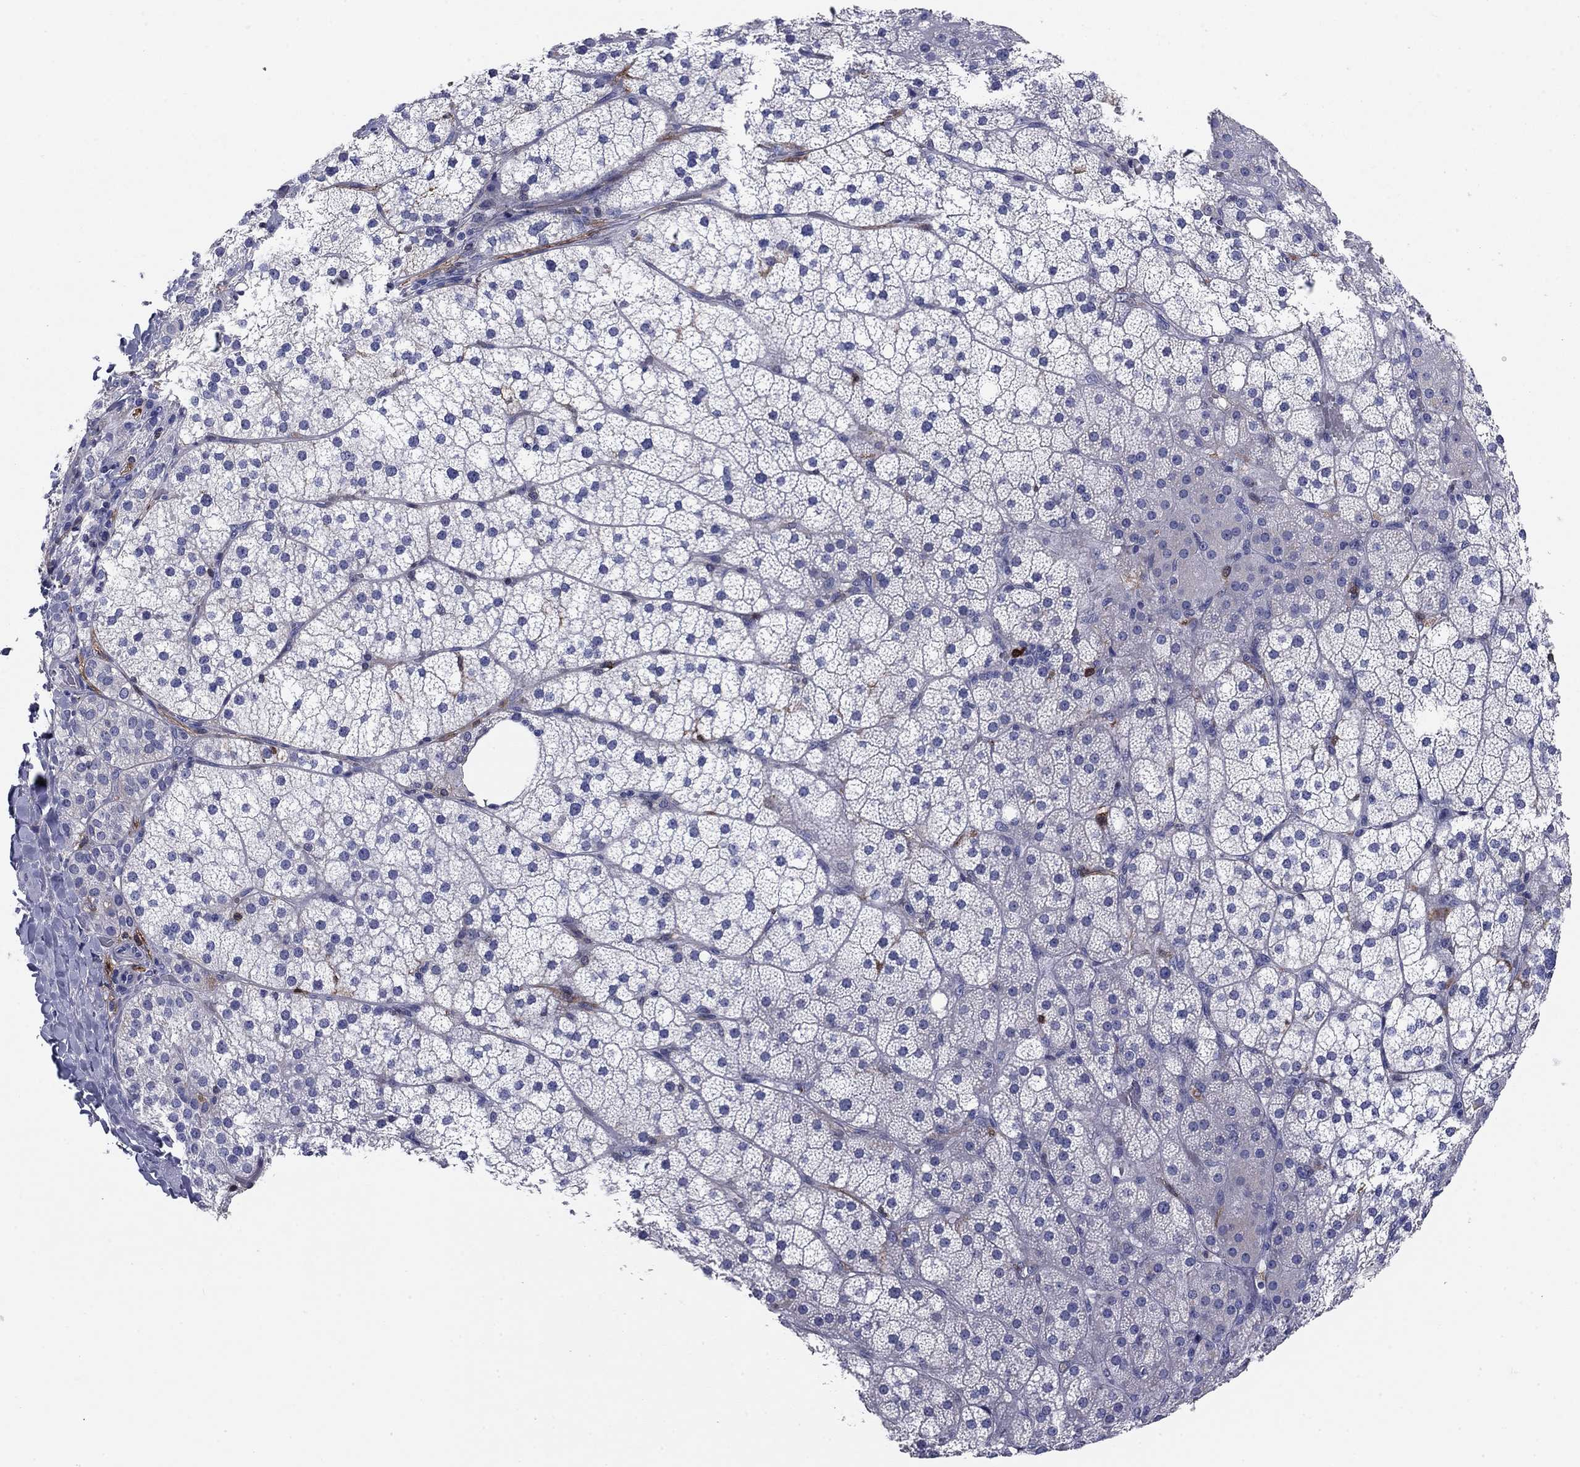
{"staining": {"intensity": "negative", "quantity": "none", "location": "none"}, "tissue": "adrenal gland", "cell_type": "Glandular cells", "image_type": "normal", "snomed": [{"axis": "morphology", "description": "Normal tissue, NOS"}, {"axis": "topography", "description": "Adrenal gland"}], "caption": "IHC of benign adrenal gland exhibits no staining in glandular cells.", "gene": "STMN1", "patient": {"sex": "male", "age": 53}}